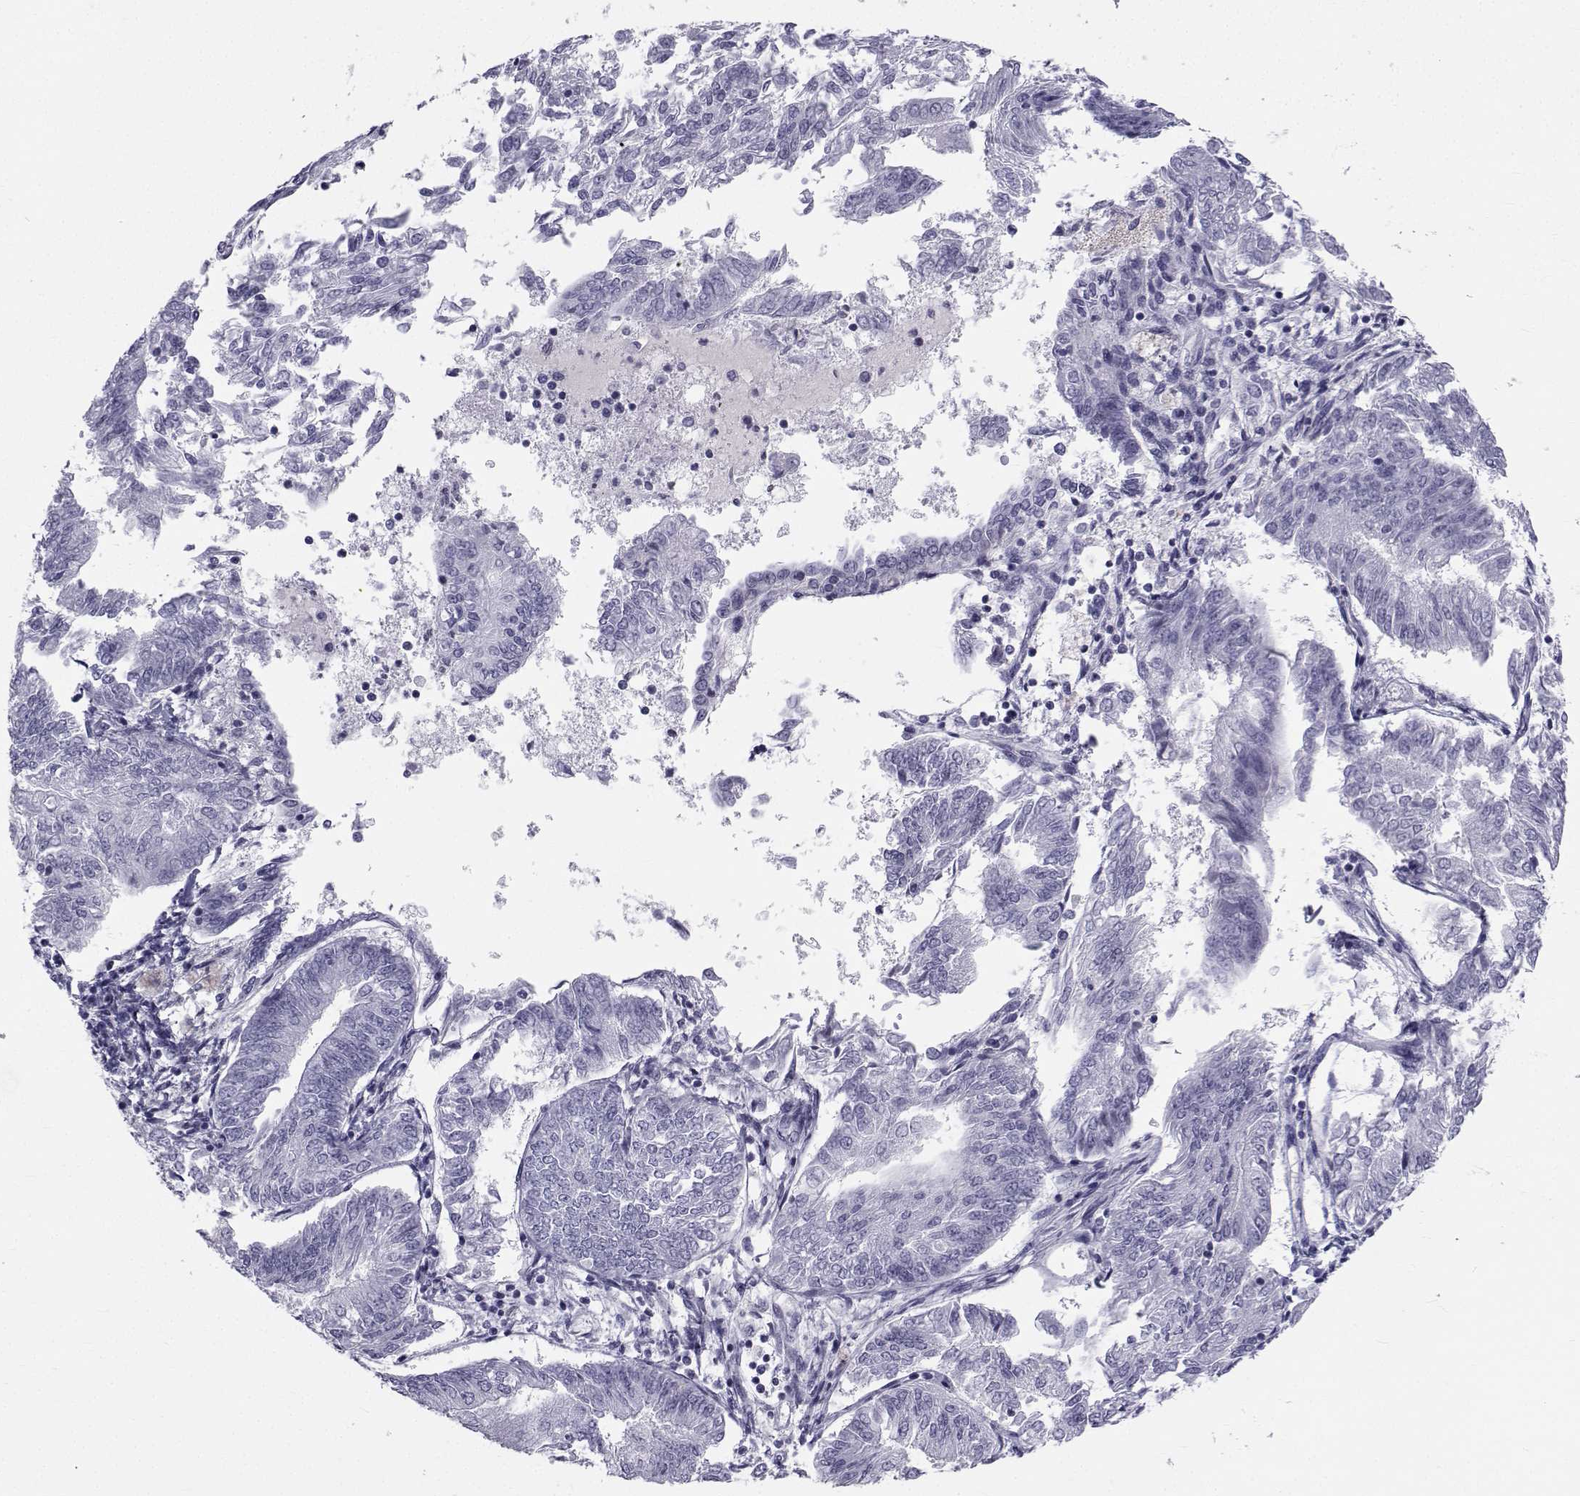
{"staining": {"intensity": "negative", "quantity": "none", "location": "none"}, "tissue": "endometrial cancer", "cell_type": "Tumor cells", "image_type": "cancer", "snomed": [{"axis": "morphology", "description": "Adenocarcinoma, NOS"}, {"axis": "topography", "description": "Endometrium"}], "caption": "A high-resolution photomicrograph shows IHC staining of adenocarcinoma (endometrial), which exhibits no significant positivity in tumor cells.", "gene": "SPANXD", "patient": {"sex": "female", "age": 58}}